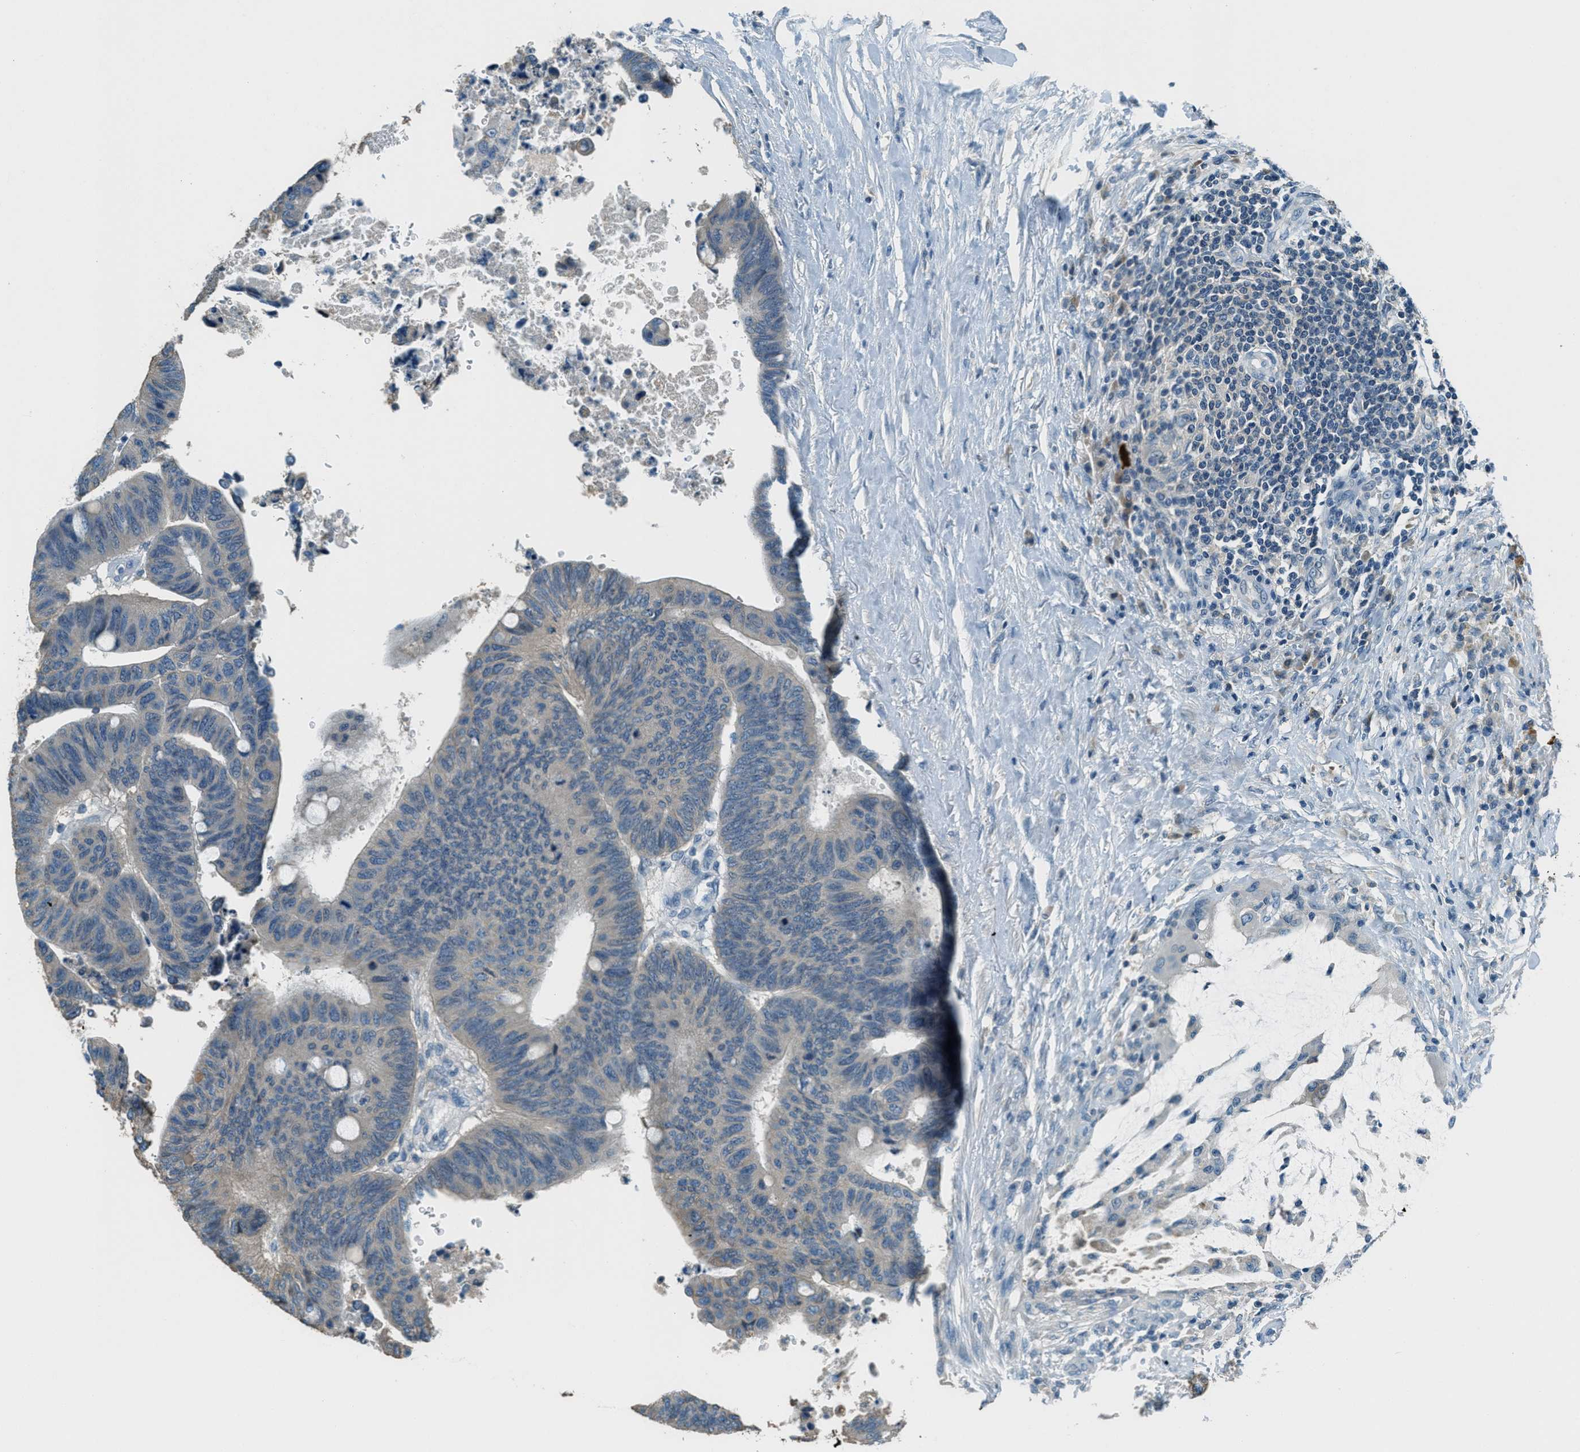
{"staining": {"intensity": "negative", "quantity": "none", "location": "none"}, "tissue": "colorectal cancer", "cell_type": "Tumor cells", "image_type": "cancer", "snomed": [{"axis": "morphology", "description": "Normal tissue, NOS"}, {"axis": "morphology", "description": "Adenocarcinoma, NOS"}, {"axis": "topography", "description": "Rectum"}, {"axis": "topography", "description": "Peripheral nerve tissue"}], "caption": "DAB immunohistochemical staining of human colorectal cancer (adenocarcinoma) shows no significant expression in tumor cells. (DAB immunohistochemistry visualized using brightfield microscopy, high magnification).", "gene": "MSLN", "patient": {"sex": "male", "age": 92}}